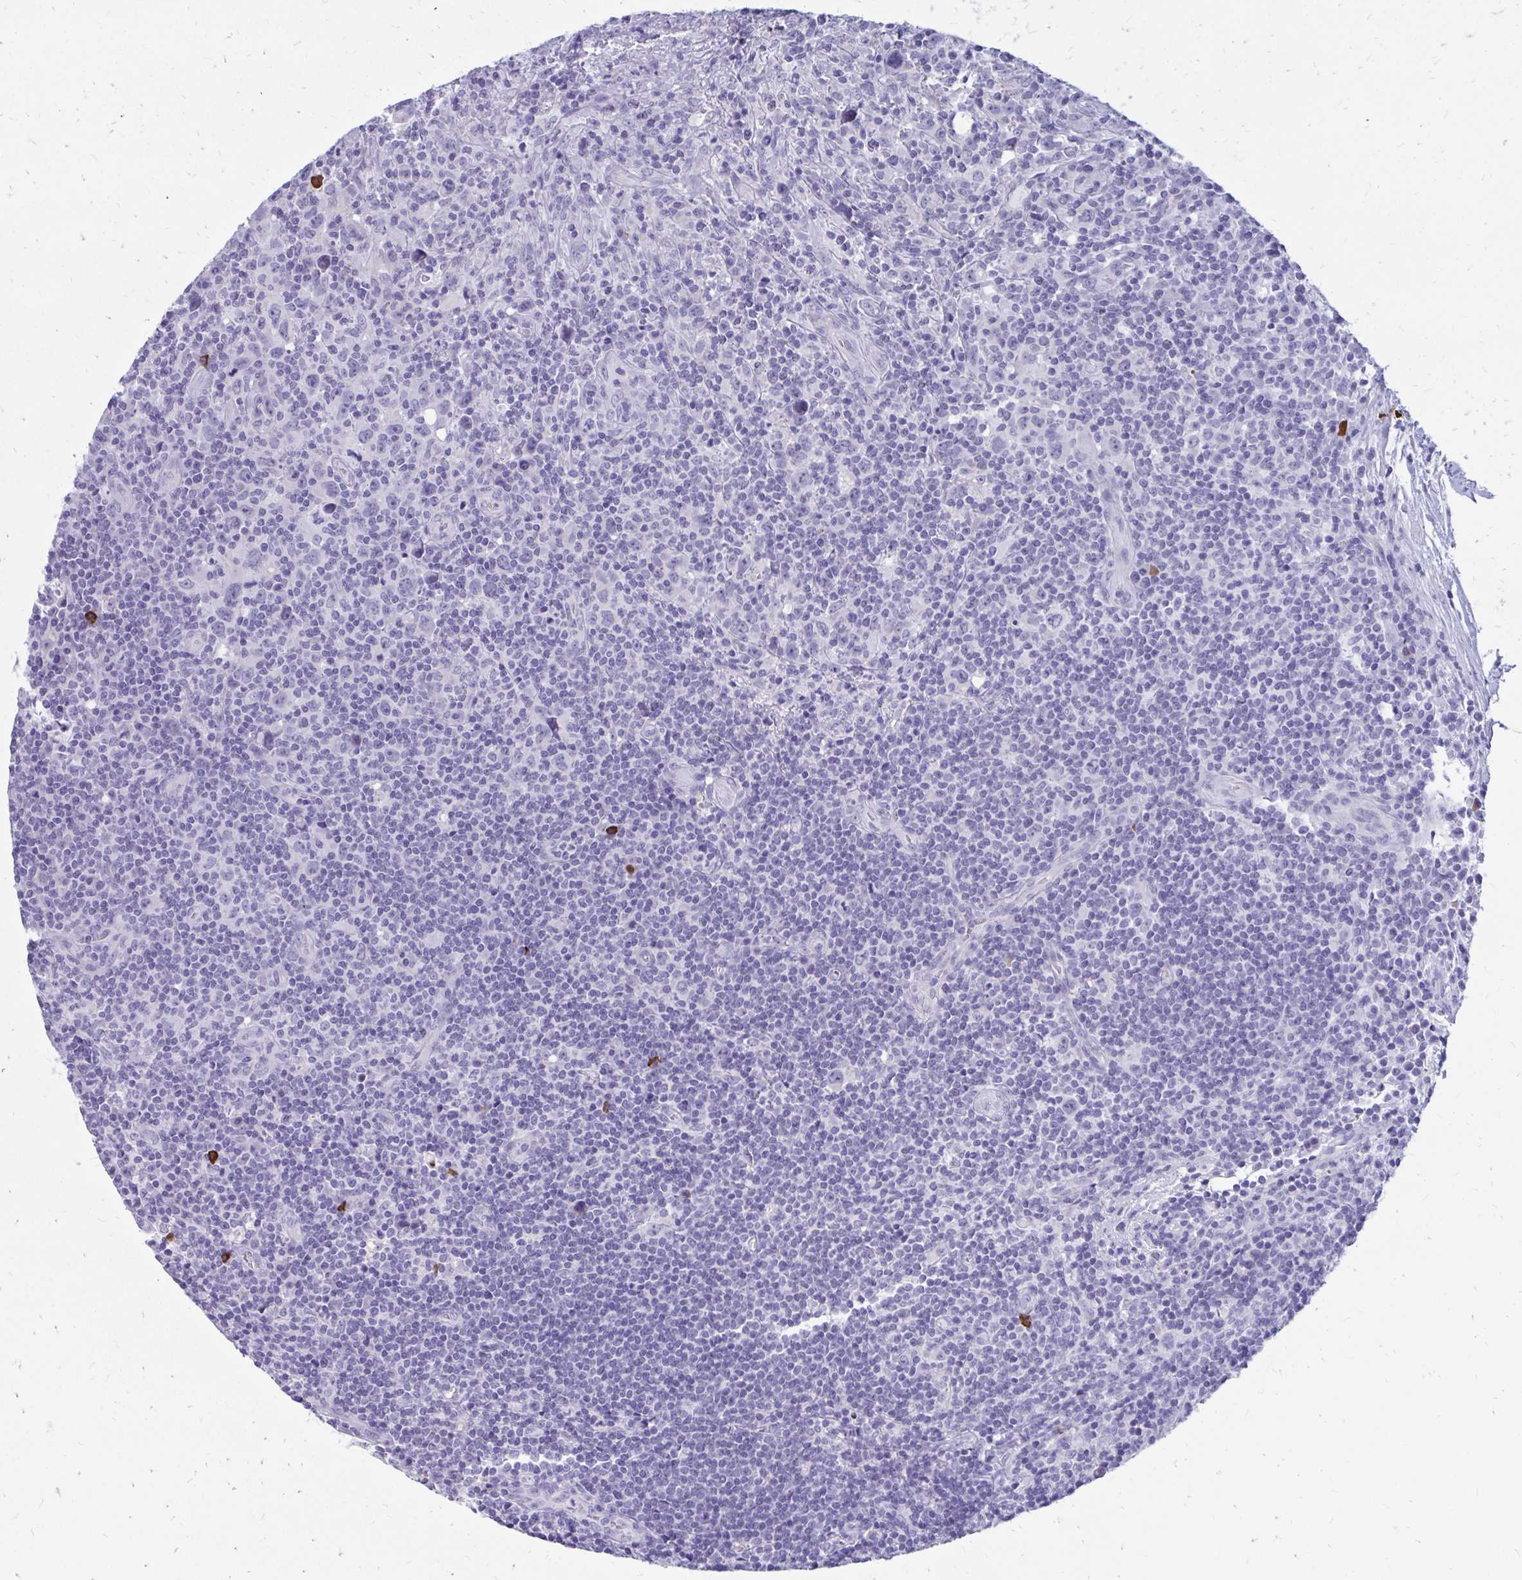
{"staining": {"intensity": "negative", "quantity": "none", "location": "none"}, "tissue": "lymphoma", "cell_type": "Tumor cells", "image_type": "cancer", "snomed": [{"axis": "morphology", "description": "Hodgkin's disease, NOS"}, {"axis": "topography", "description": "Lymph node"}], "caption": "IHC of lymphoma demonstrates no expression in tumor cells.", "gene": "IGSF5", "patient": {"sex": "female", "age": 18}}